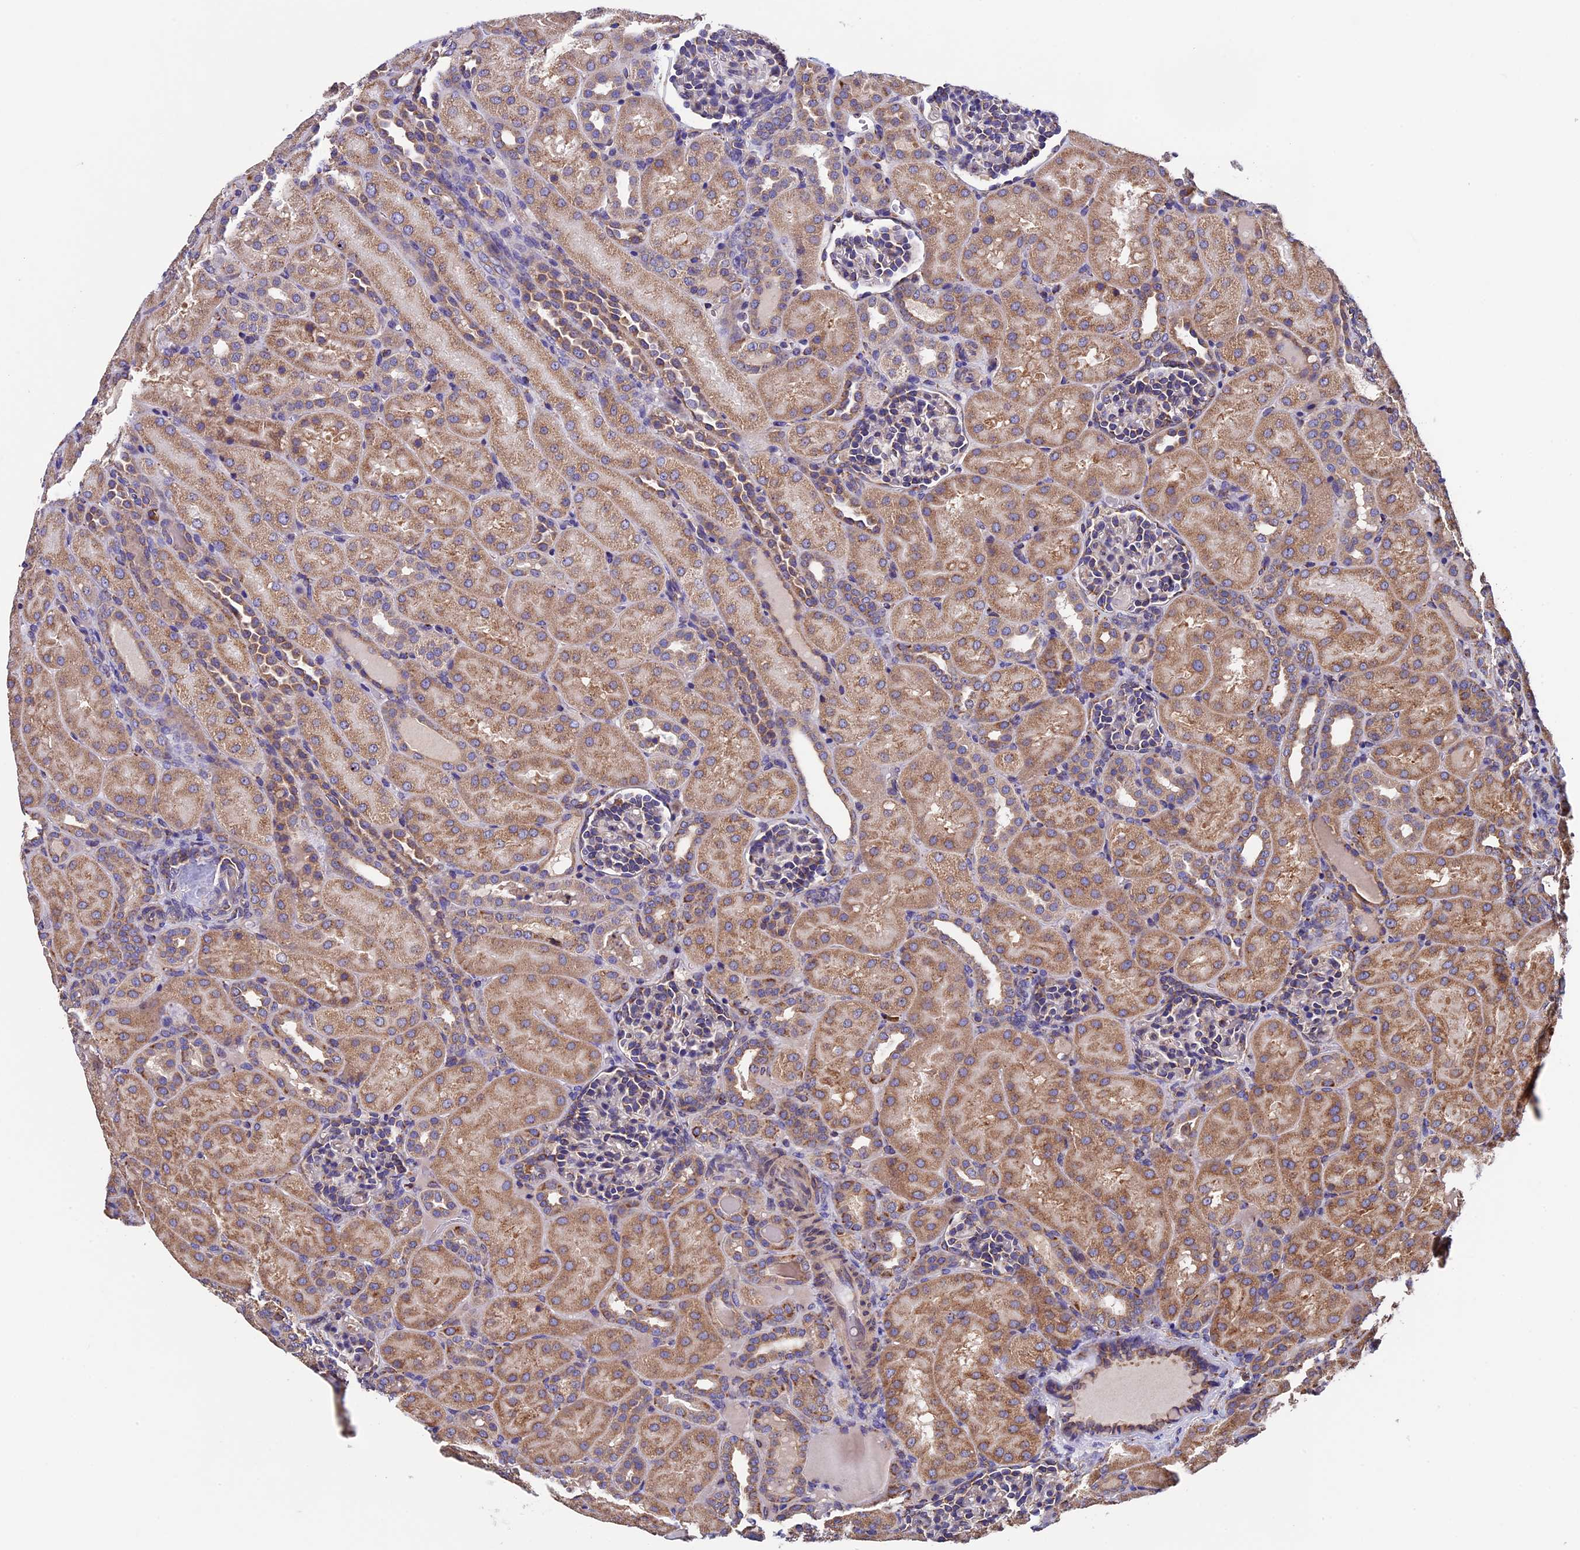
{"staining": {"intensity": "moderate", "quantity": "<25%", "location": "cytoplasmic/membranous"}, "tissue": "kidney", "cell_type": "Cells in glomeruli", "image_type": "normal", "snomed": [{"axis": "morphology", "description": "Normal tissue, NOS"}, {"axis": "topography", "description": "Kidney"}], "caption": "Brown immunohistochemical staining in normal human kidney demonstrates moderate cytoplasmic/membranous positivity in about <25% of cells in glomeruli.", "gene": "BTBD3", "patient": {"sex": "male", "age": 1}}